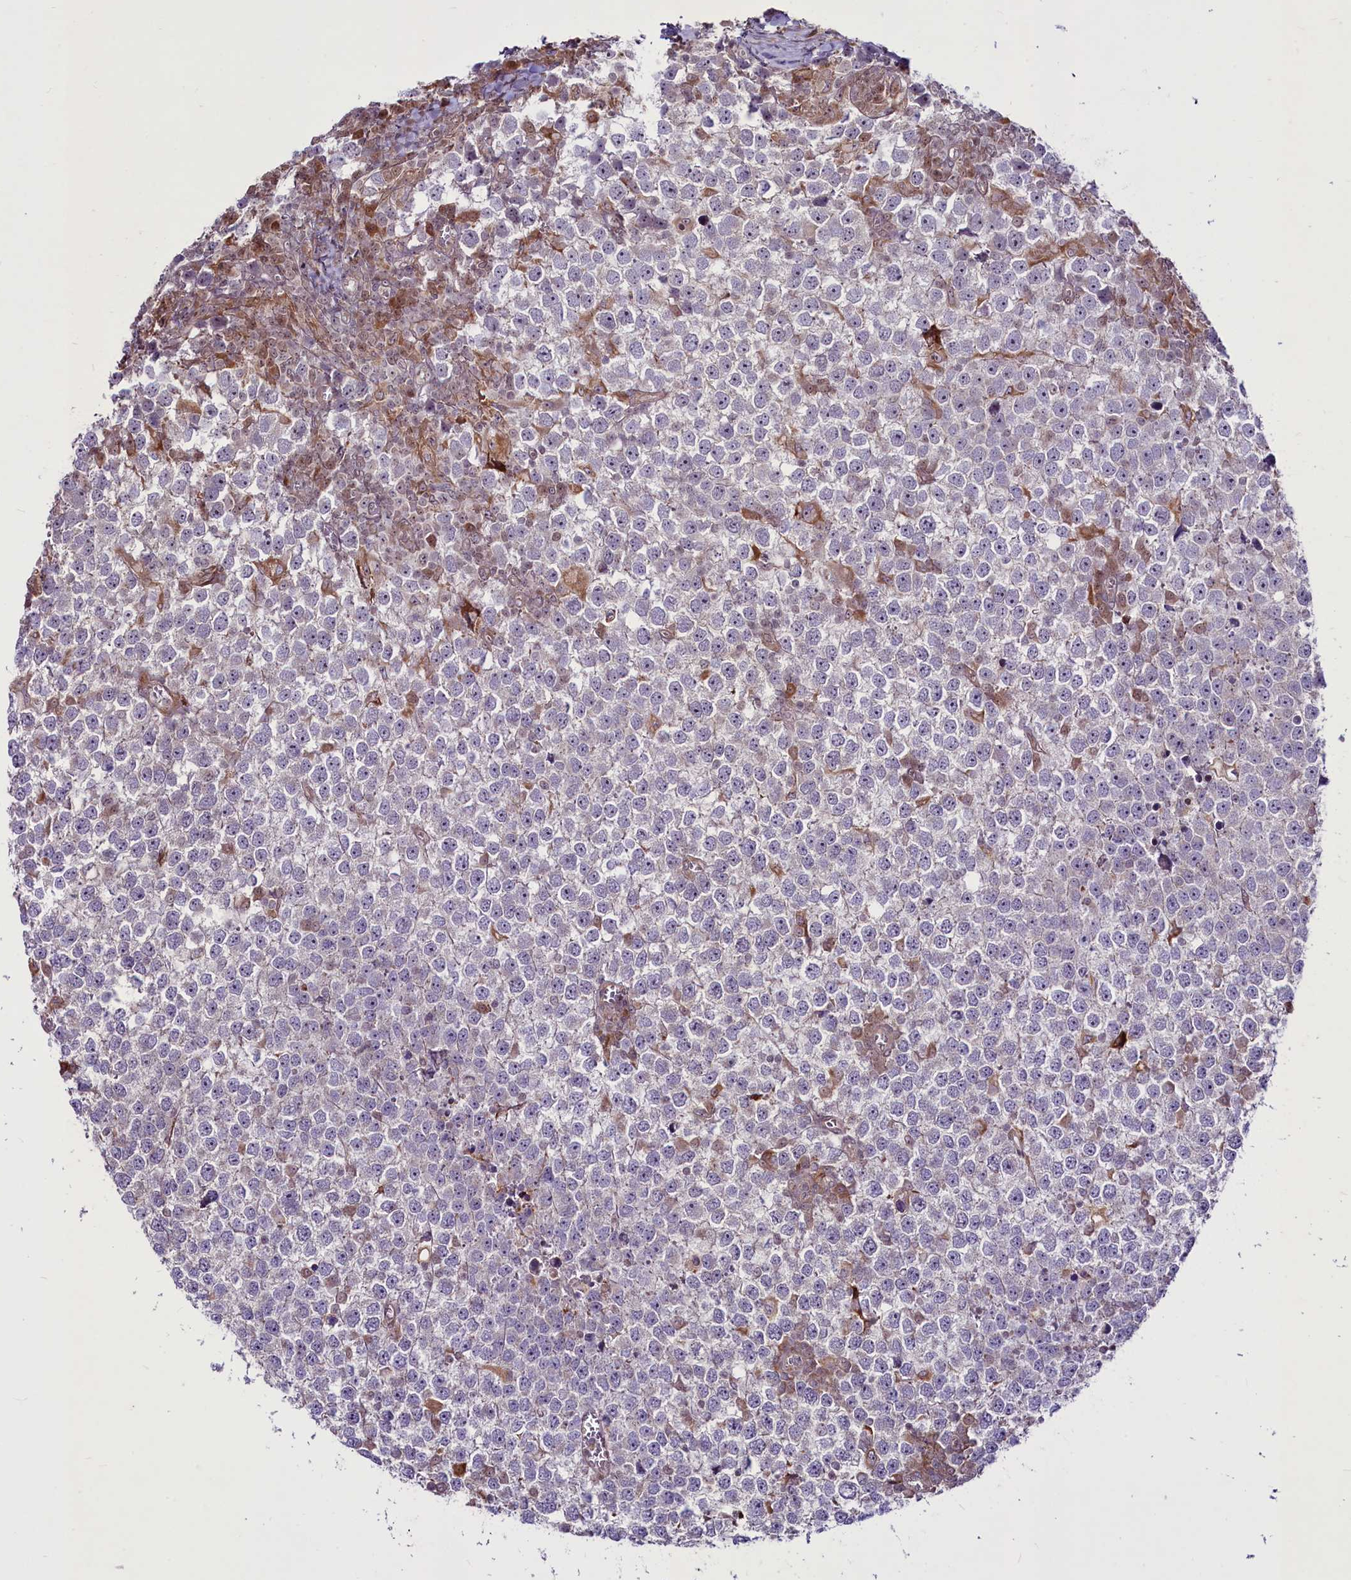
{"staining": {"intensity": "negative", "quantity": "none", "location": "none"}, "tissue": "testis cancer", "cell_type": "Tumor cells", "image_type": "cancer", "snomed": [{"axis": "morphology", "description": "Seminoma, NOS"}, {"axis": "topography", "description": "Testis"}], "caption": "The micrograph shows no staining of tumor cells in testis cancer.", "gene": "RSBN1", "patient": {"sex": "male", "age": 65}}